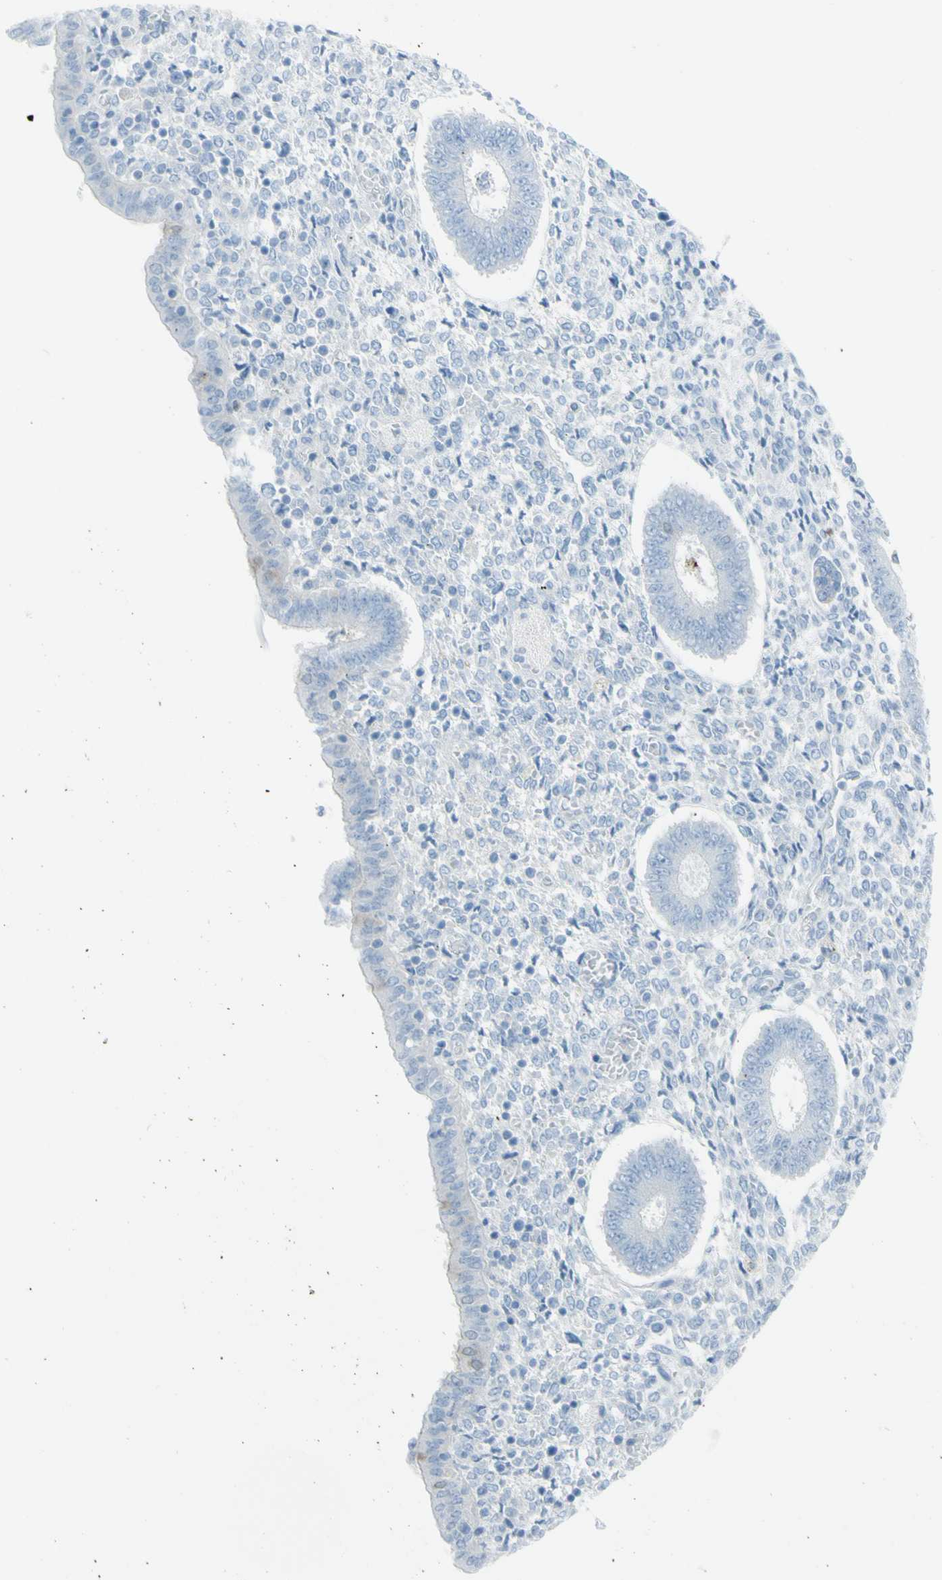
{"staining": {"intensity": "negative", "quantity": "none", "location": "none"}, "tissue": "endometrium", "cell_type": "Cells in endometrial stroma", "image_type": "normal", "snomed": [{"axis": "morphology", "description": "Normal tissue, NOS"}, {"axis": "topography", "description": "Endometrium"}], "caption": "This is a image of immunohistochemistry (IHC) staining of normal endometrium, which shows no positivity in cells in endometrial stroma. (DAB immunohistochemistry (IHC), high magnification).", "gene": "AFP", "patient": {"sex": "female", "age": 35}}